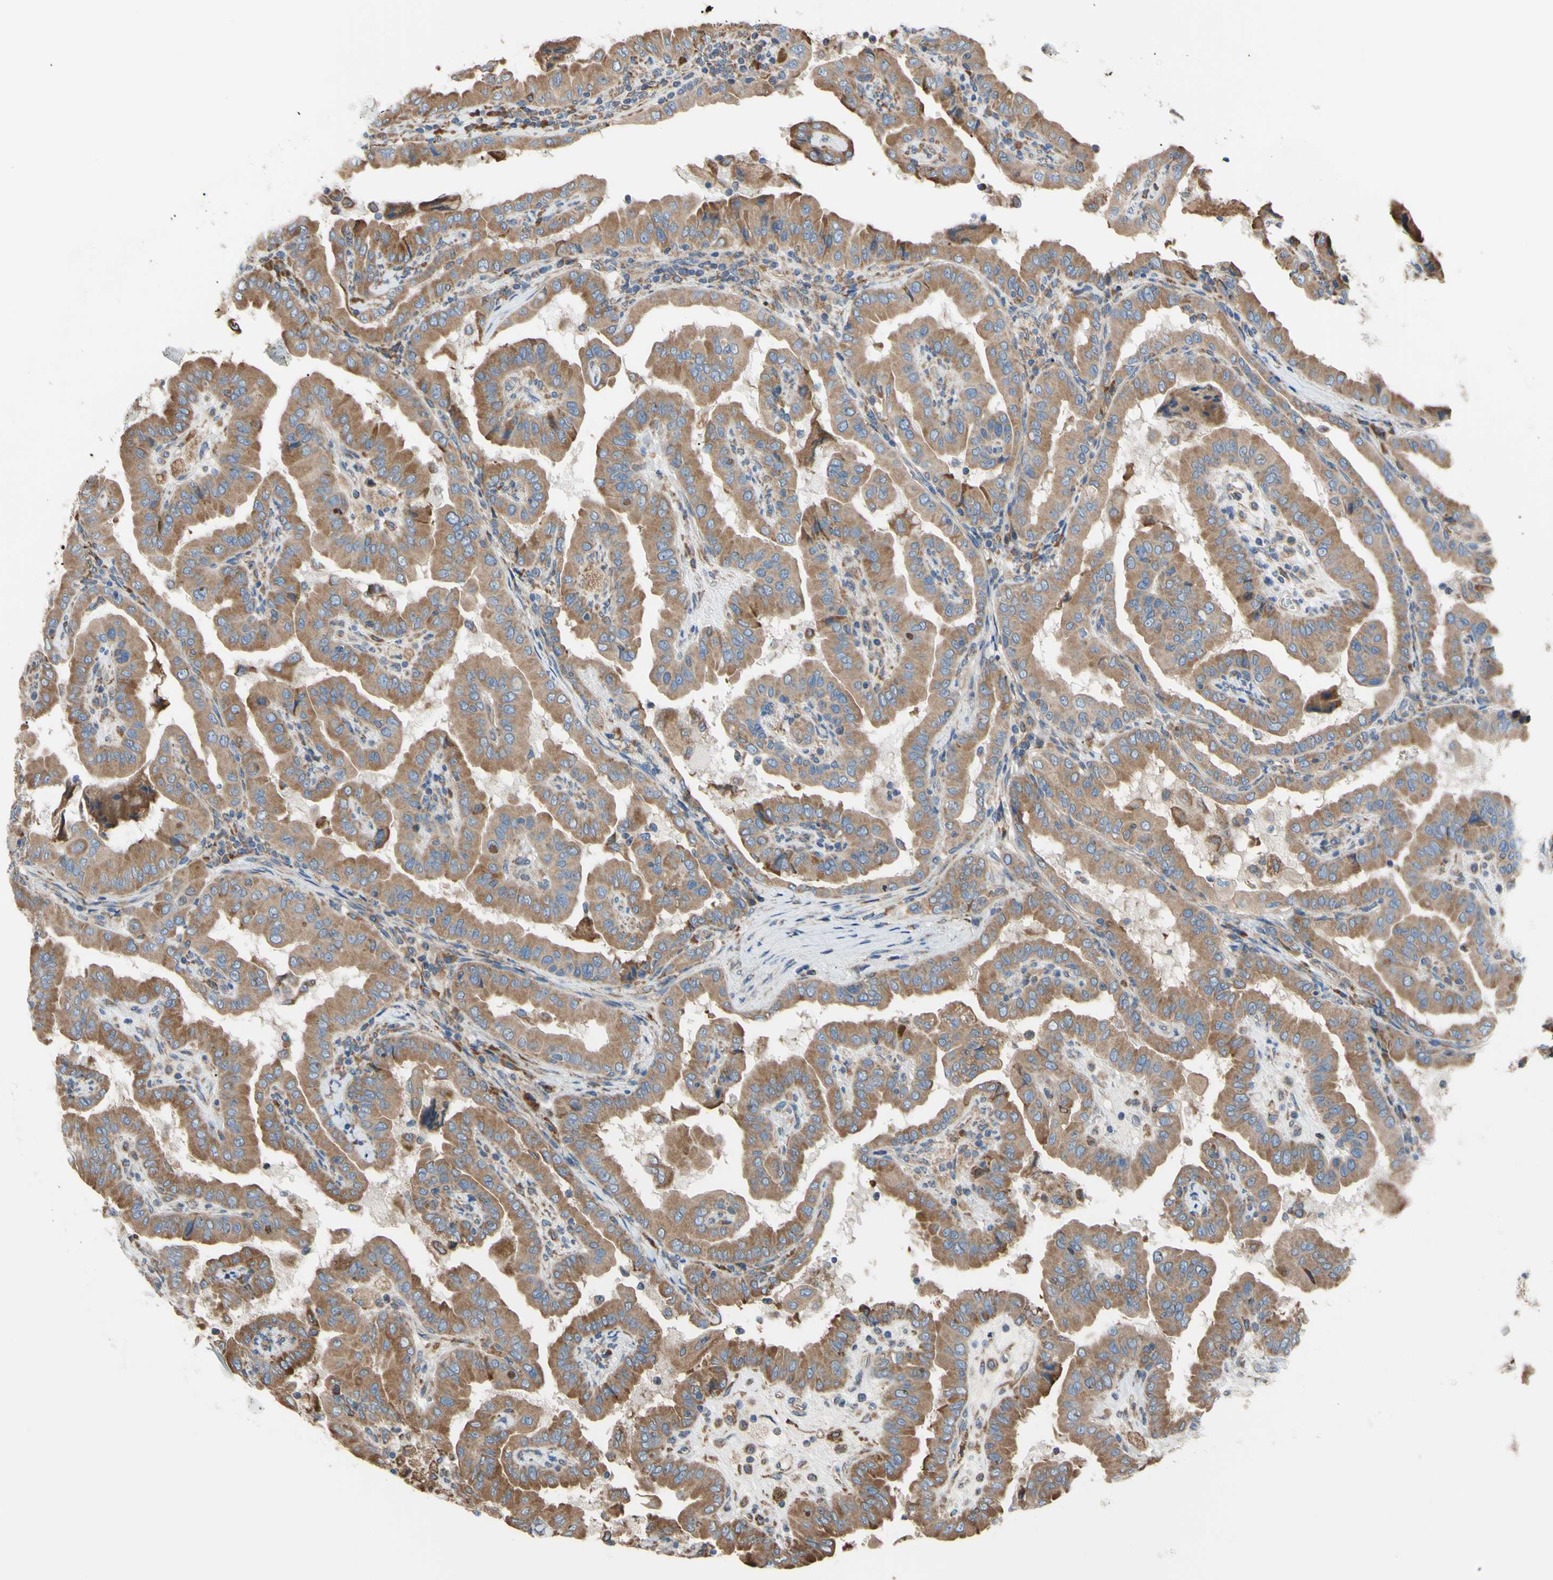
{"staining": {"intensity": "moderate", "quantity": ">75%", "location": "cytoplasmic/membranous"}, "tissue": "thyroid cancer", "cell_type": "Tumor cells", "image_type": "cancer", "snomed": [{"axis": "morphology", "description": "Papillary adenocarcinoma, NOS"}, {"axis": "topography", "description": "Thyroid gland"}], "caption": "IHC (DAB (3,3'-diaminobenzidine)) staining of human papillary adenocarcinoma (thyroid) shows moderate cytoplasmic/membranous protein expression in about >75% of tumor cells.", "gene": "BMF", "patient": {"sex": "male", "age": 33}}